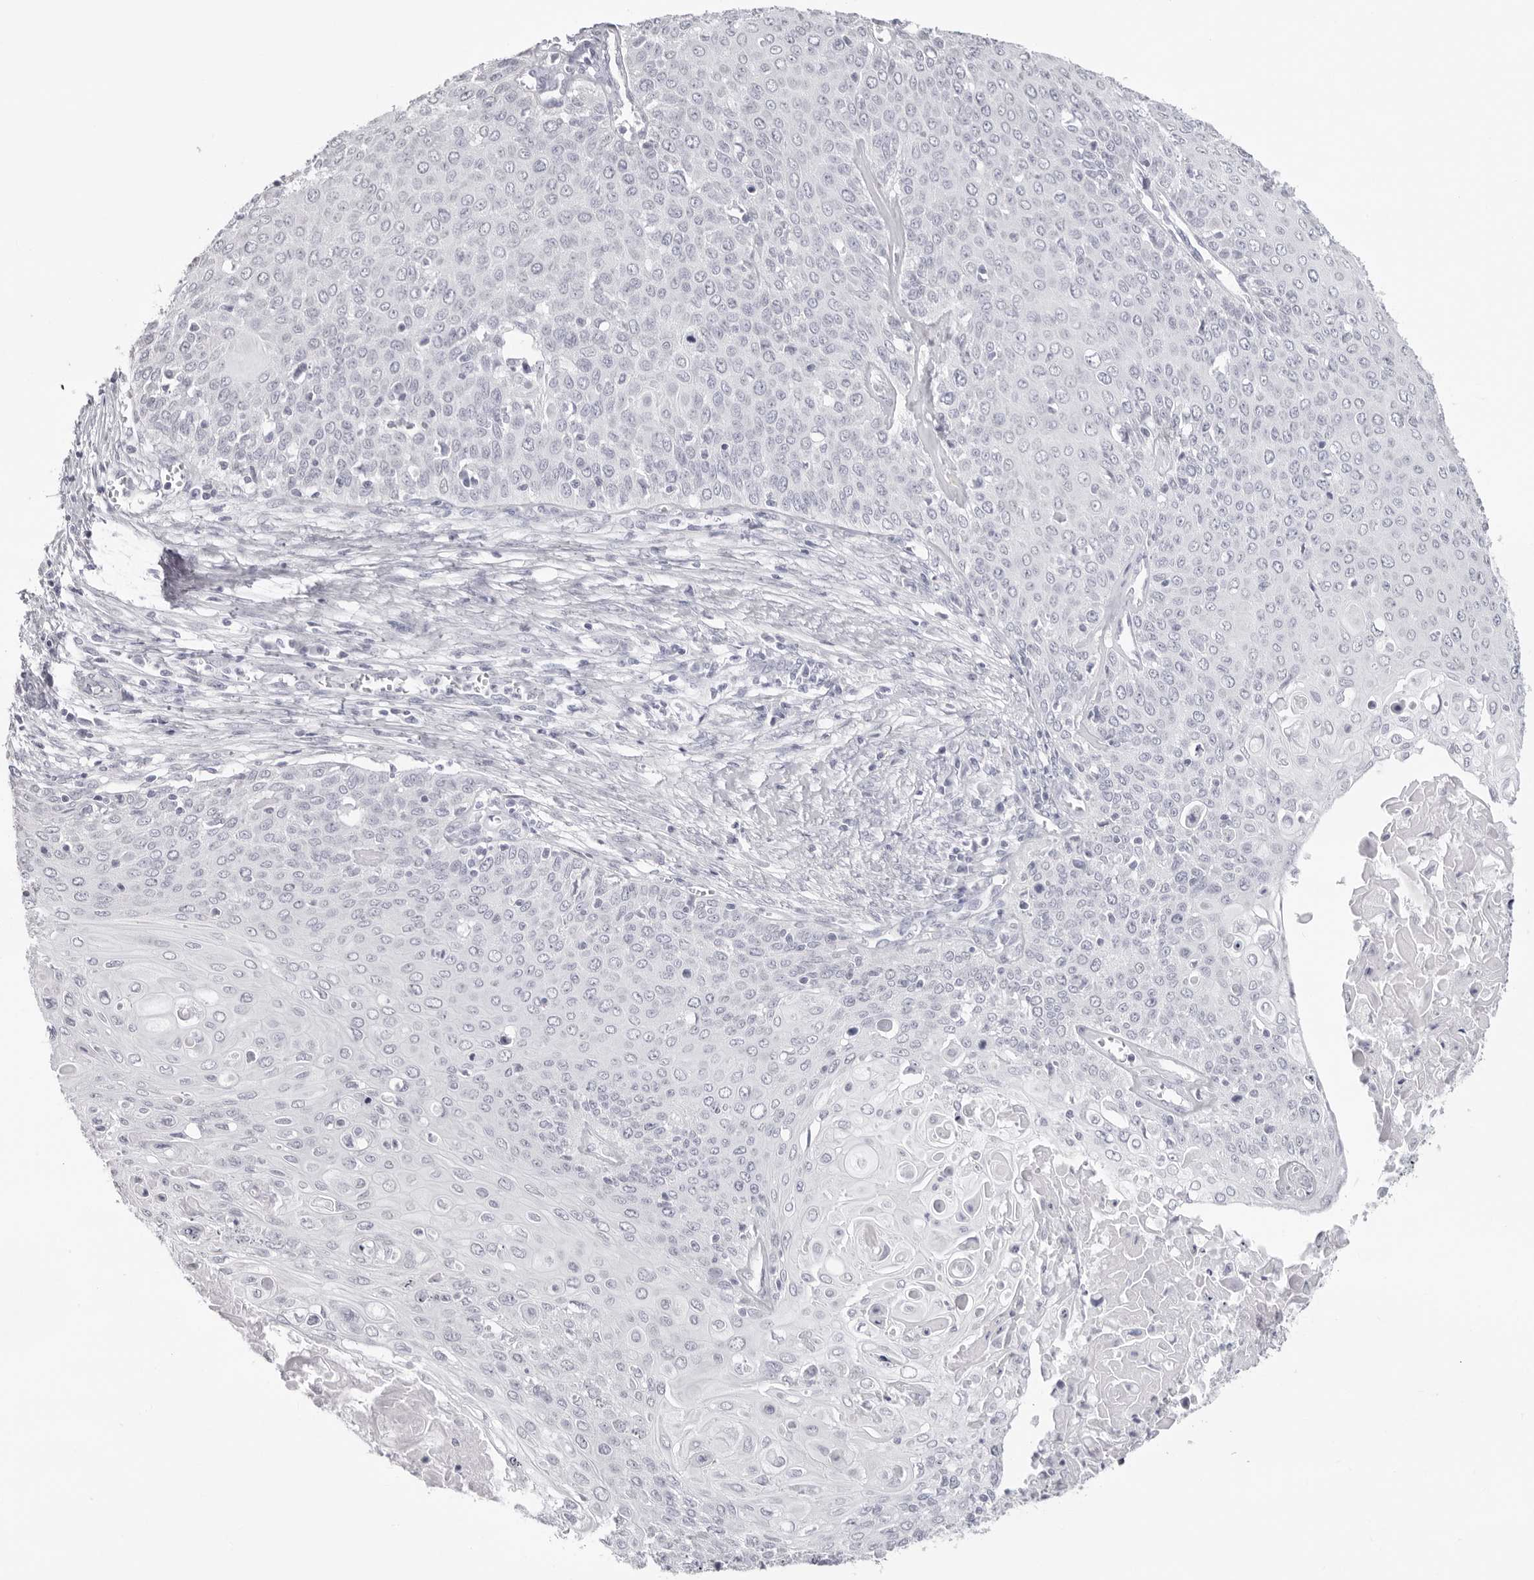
{"staining": {"intensity": "negative", "quantity": "none", "location": "none"}, "tissue": "cervical cancer", "cell_type": "Tumor cells", "image_type": "cancer", "snomed": [{"axis": "morphology", "description": "Squamous cell carcinoma, NOS"}, {"axis": "topography", "description": "Cervix"}], "caption": "Protein analysis of squamous cell carcinoma (cervical) displays no significant positivity in tumor cells.", "gene": "INSL3", "patient": {"sex": "female", "age": 39}}